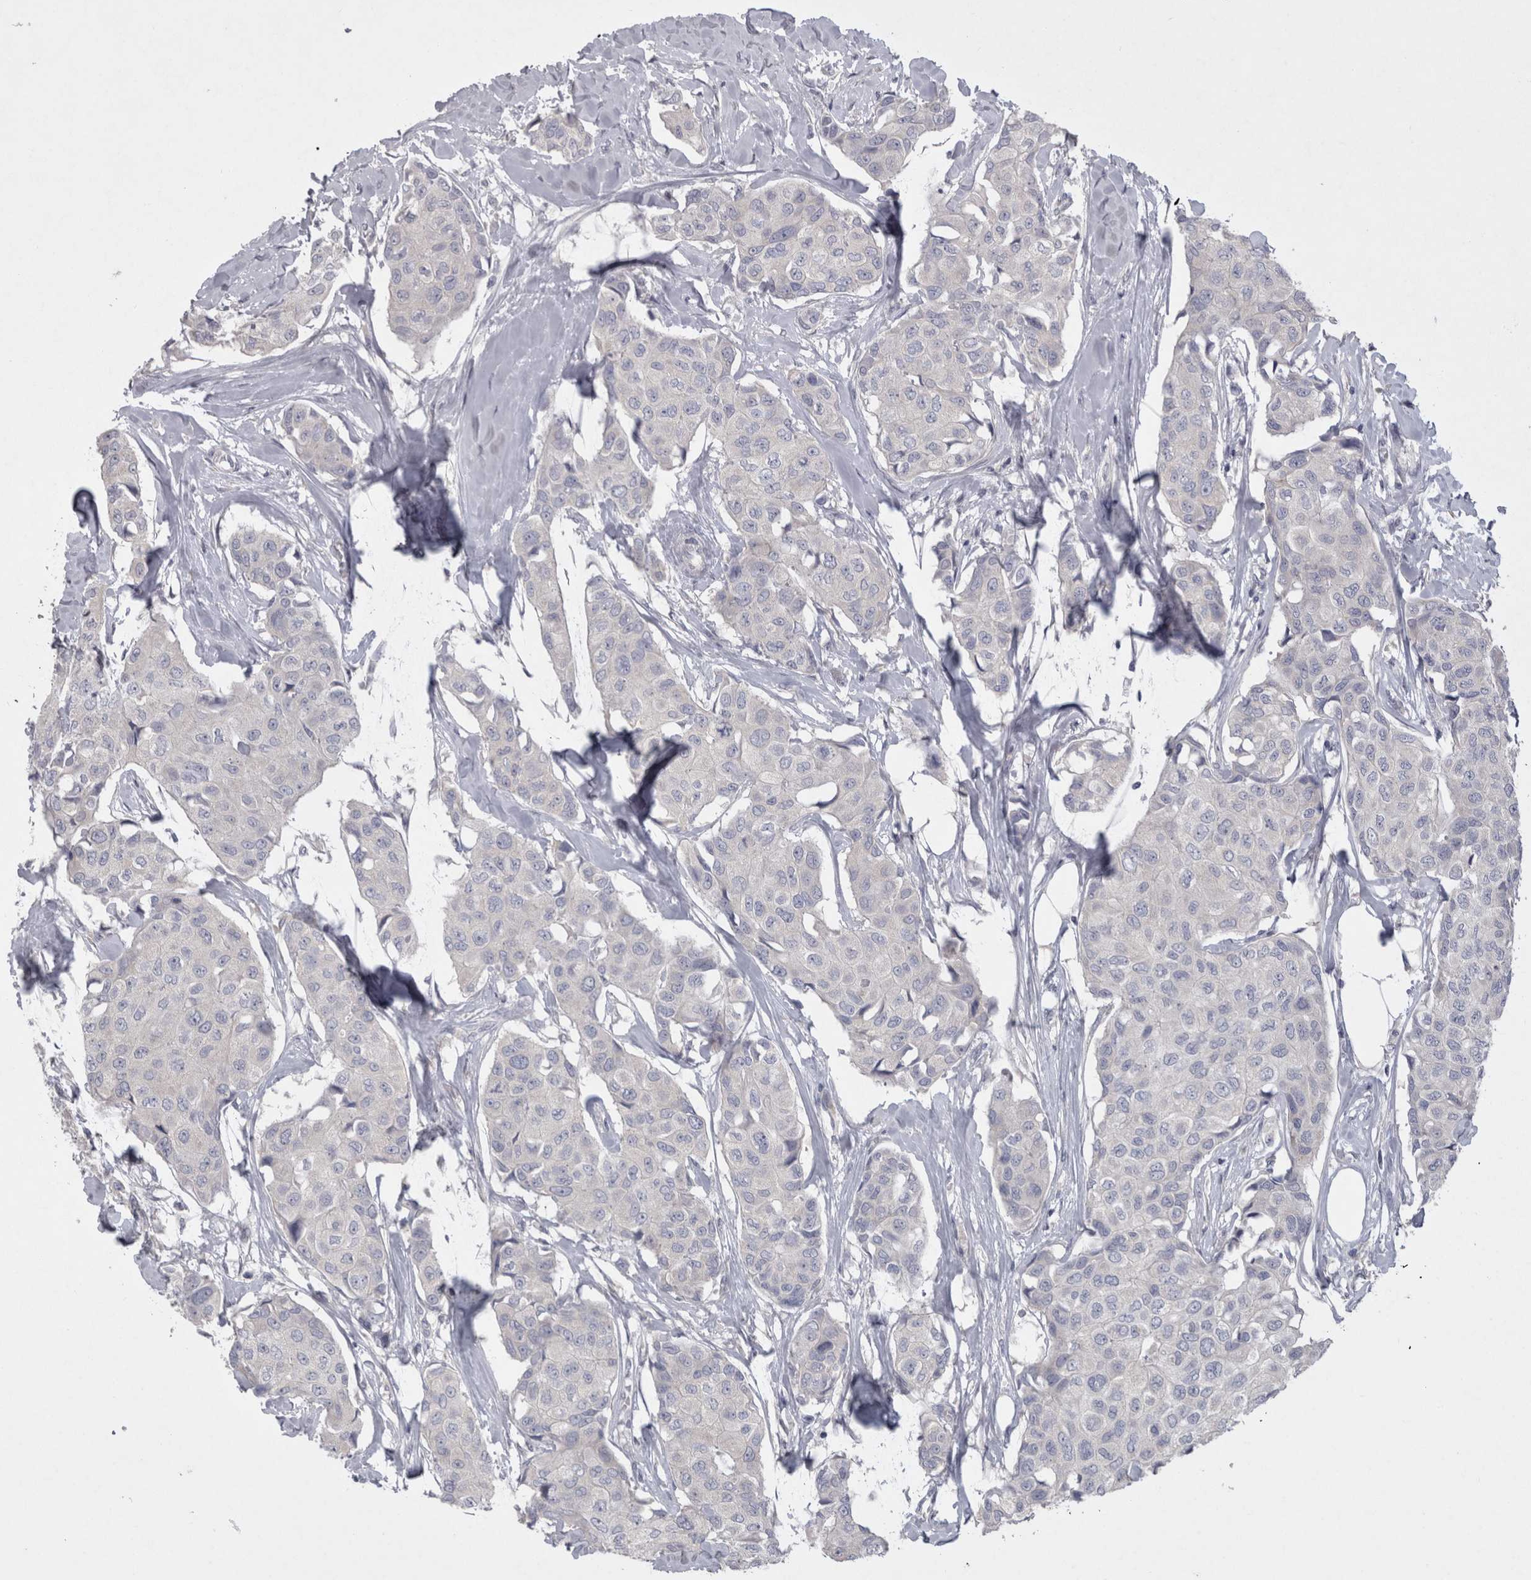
{"staining": {"intensity": "negative", "quantity": "none", "location": "none"}, "tissue": "breast cancer", "cell_type": "Tumor cells", "image_type": "cancer", "snomed": [{"axis": "morphology", "description": "Duct carcinoma"}, {"axis": "topography", "description": "Breast"}], "caption": "Immunohistochemistry (IHC) image of human breast cancer stained for a protein (brown), which exhibits no positivity in tumor cells.", "gene": "LRRC40", "patient": {"sex": "female", "age": 80}}